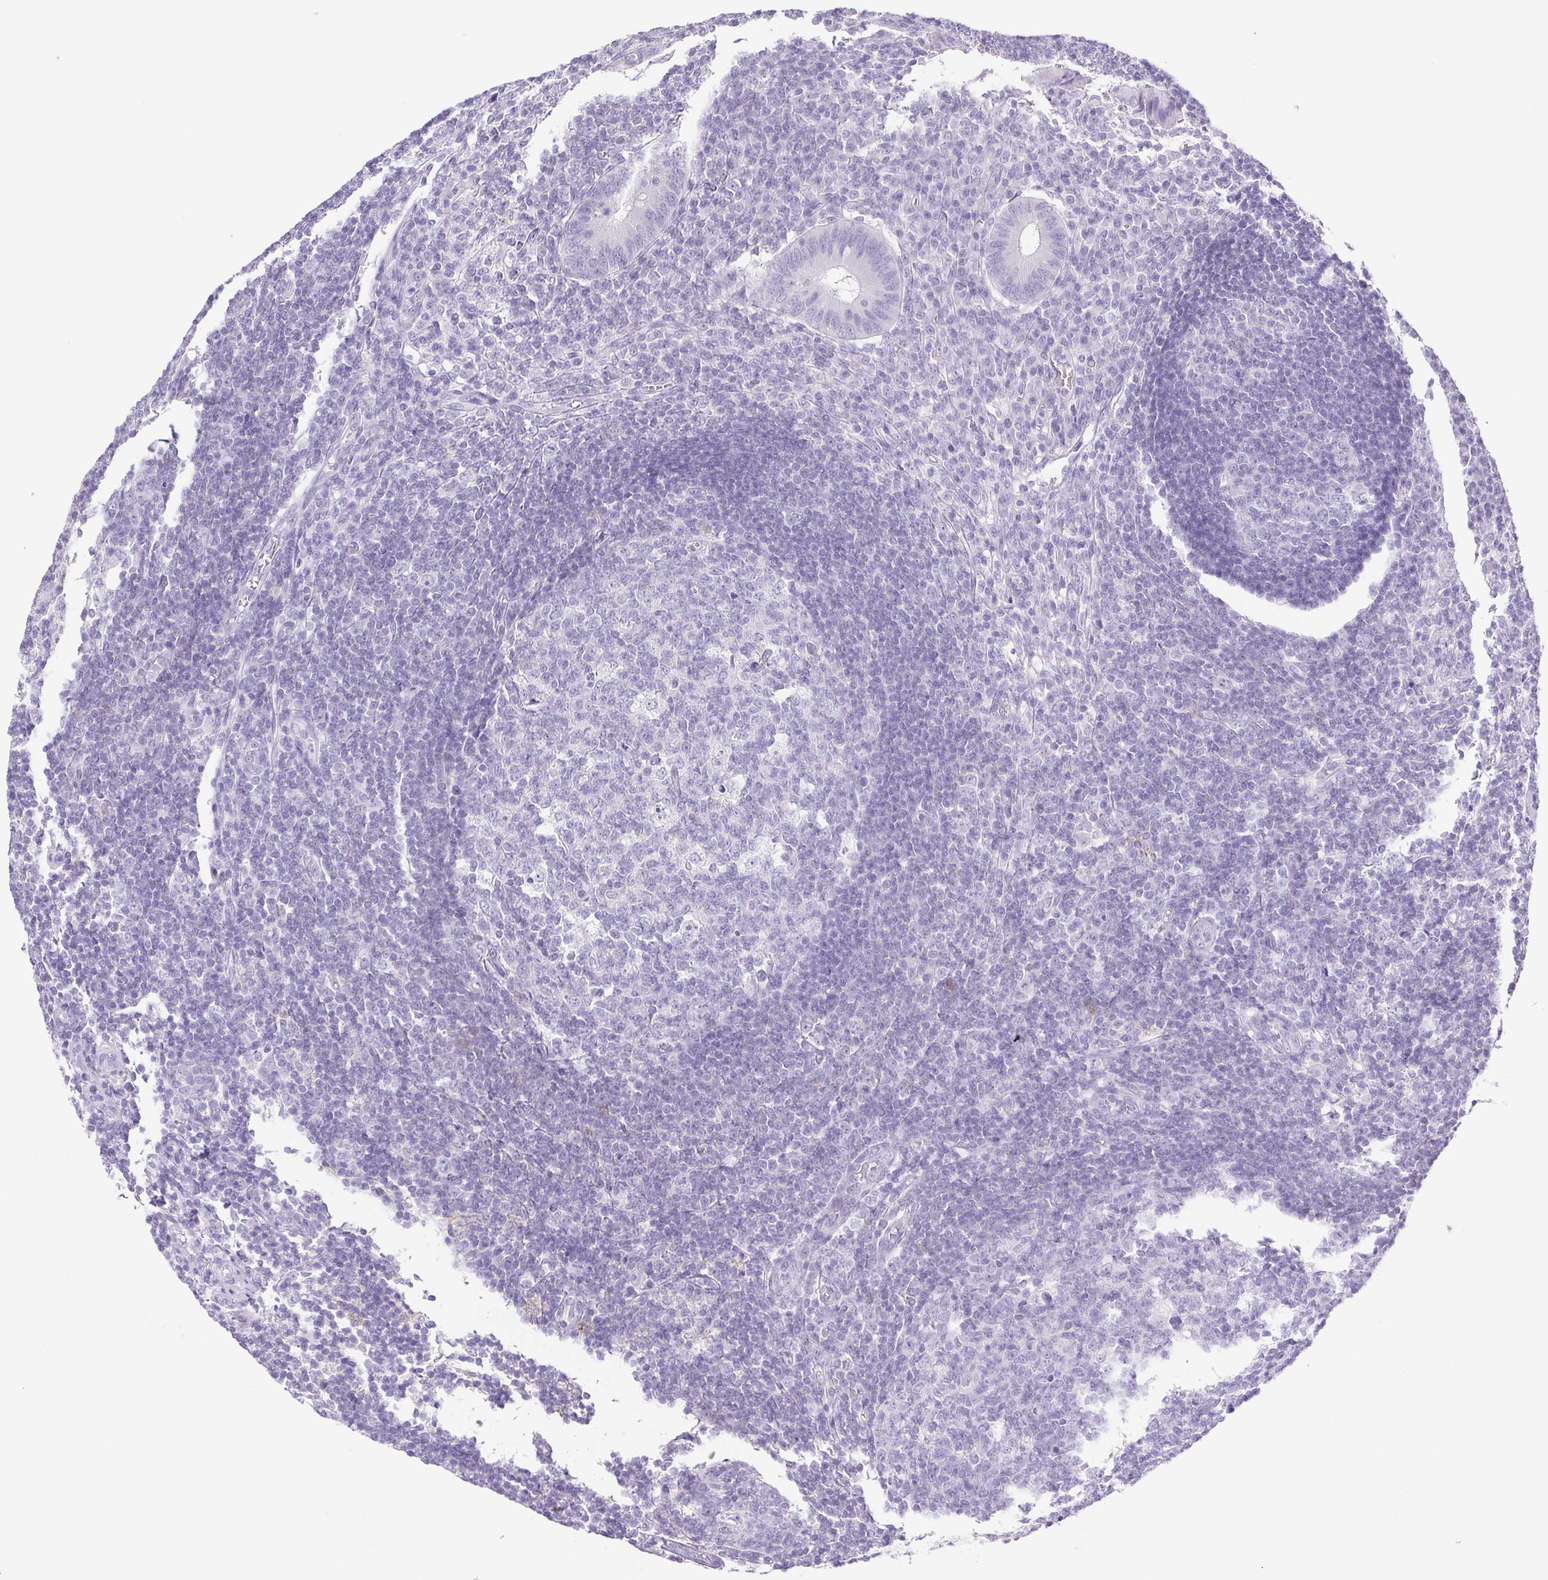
{"staining": {"intensity": "negative", "quantity": "none", "location": "none"}, "tissue": "appendix", "cell_type": "Glandular cells", "image_type": "normal", "snomed": [{"axis": "morphology", "description": "Normal tissue, NOS"}, {"axis": "topography", "description": "Appendix"}], "caption": "Glandular cells are negative for brown protein staining in normal appendix. (DAB (3,3'-diaminobenzidine) immunohistochemistry (IHC), high magnification).", "gene": "HLA", "patient": {"sex": "male", "age": 18}}